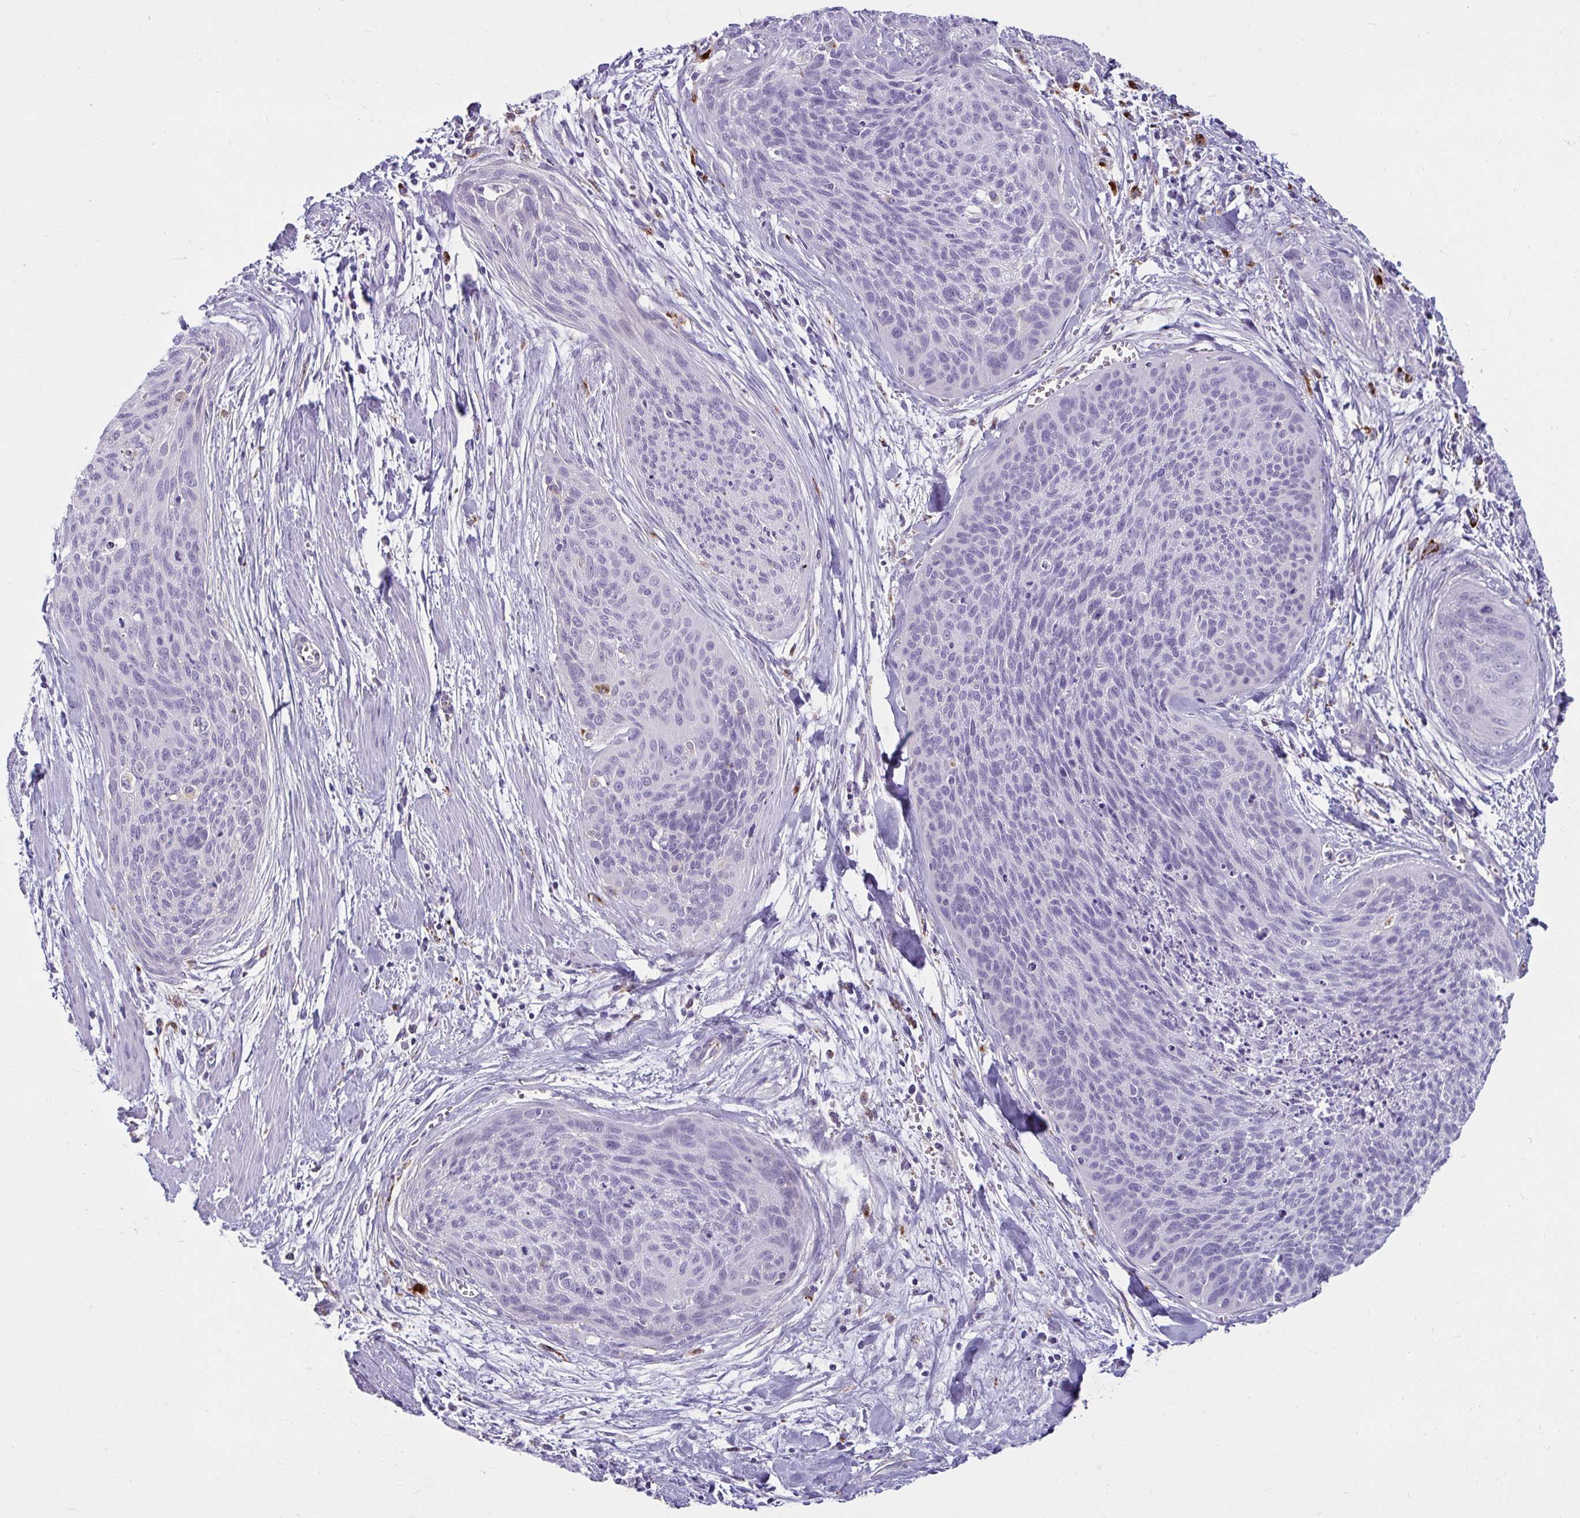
{"staining": {"intensity": "negative", "quantity": "none", "location": "none"}, "tissue": "cervical cancer", "cell_type": "Tumor cells", "image_type": "cancer", "snomed": [{"axis": "morphology", "description": "Squamous cell carcinoma, NOS"}, {"axis": "topography", "description": "Cervix"}], "caption": "DAB (3,3'-diaminobenzidine) immunohistochemical staining of human squamous cell carcinoma (cervical) shows no significant staining in tumor cells.", "gene": "CTSZ", "patient": {"sex": "female", "age": 55}}